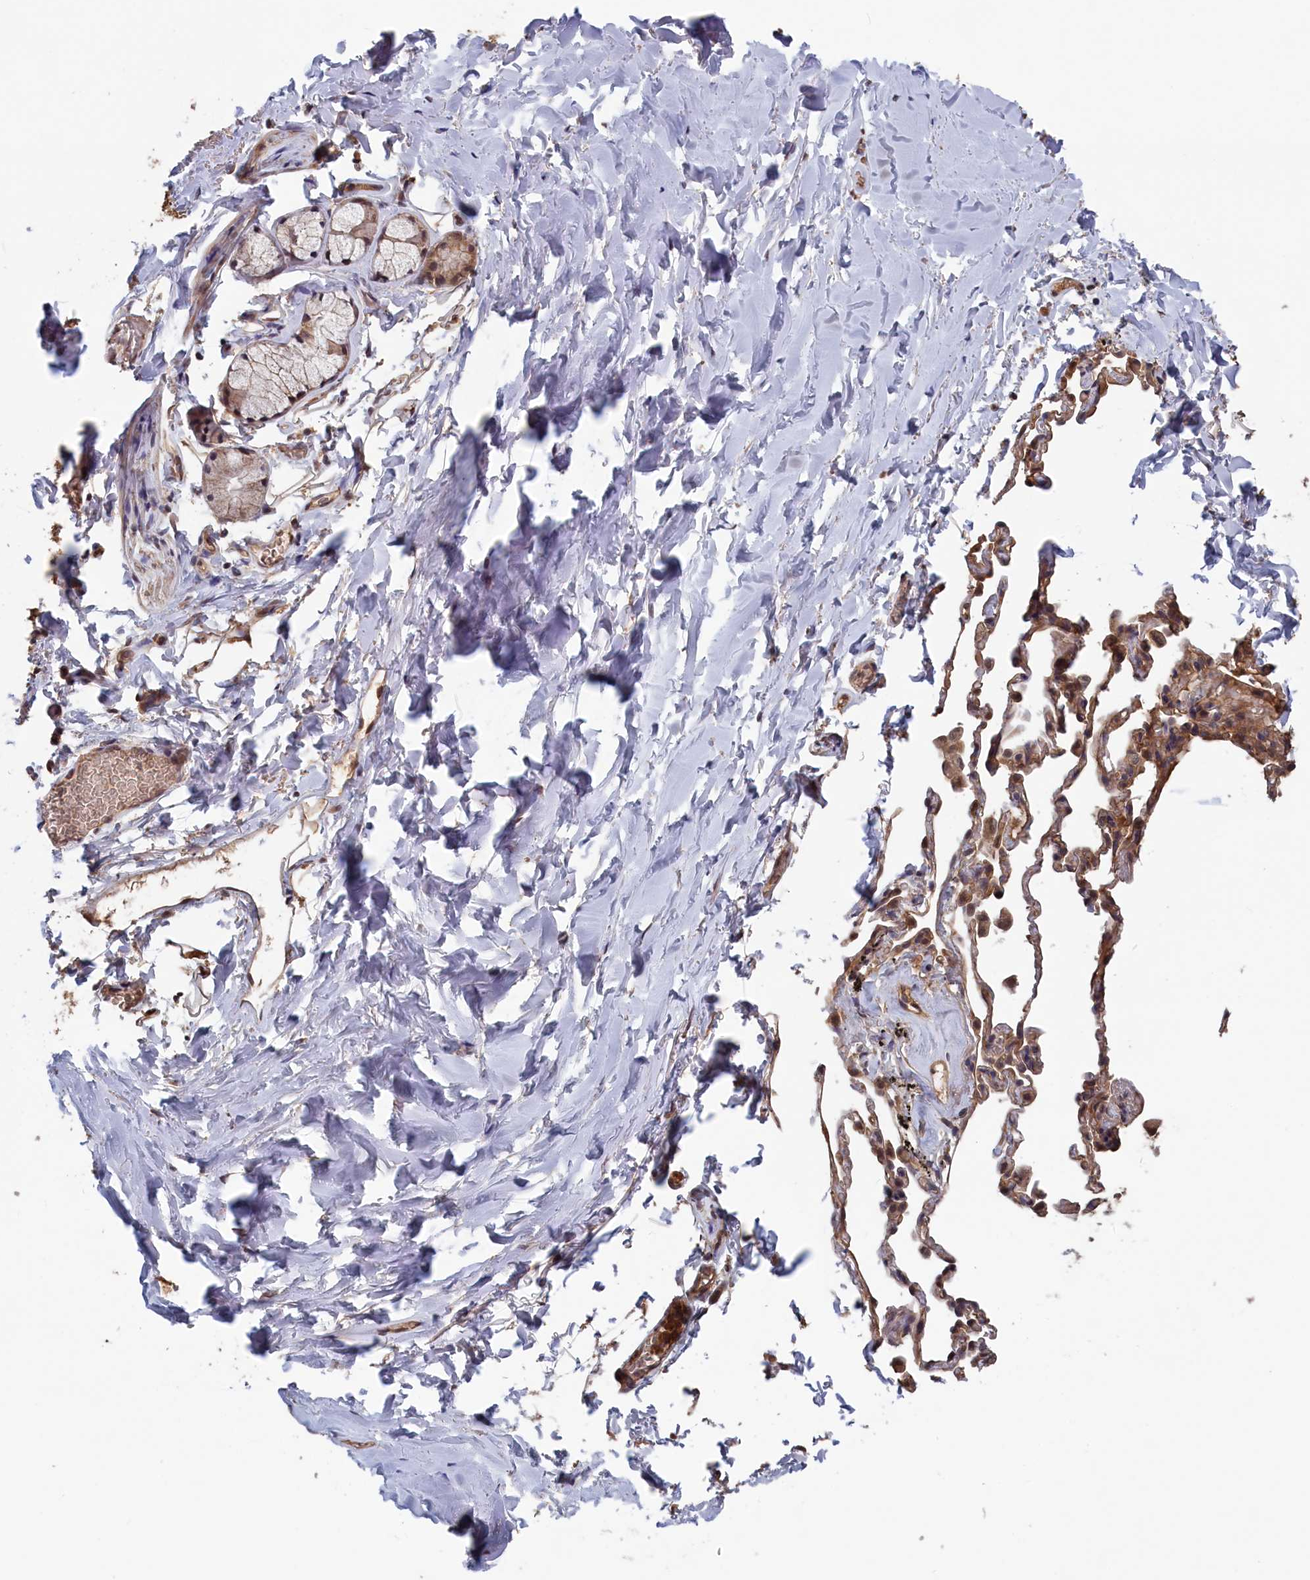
{"staining": {"intensity": "moderate", "quantity": "25%-75%", "location": "cytoplasmic/membranous"}, "tissue": "adipose tissue", "cell_type": "Adipocytes", "image_type": "normal", "snomed": [{"axis": "morphology", "description": "Normal tissue, NOS"}, {"axis": "topography", "description": "Lymph node"}, {"axis": "topography", "description": "Bronchus"}], "caption": "A medium amount of moderate cytoplasmic/membranous staining is present in approximately 25%-75% of adipocytes in unremarkable adipose tissue.", "gene": "PLP2", "patient": {"sex": "male", "age": 63}}